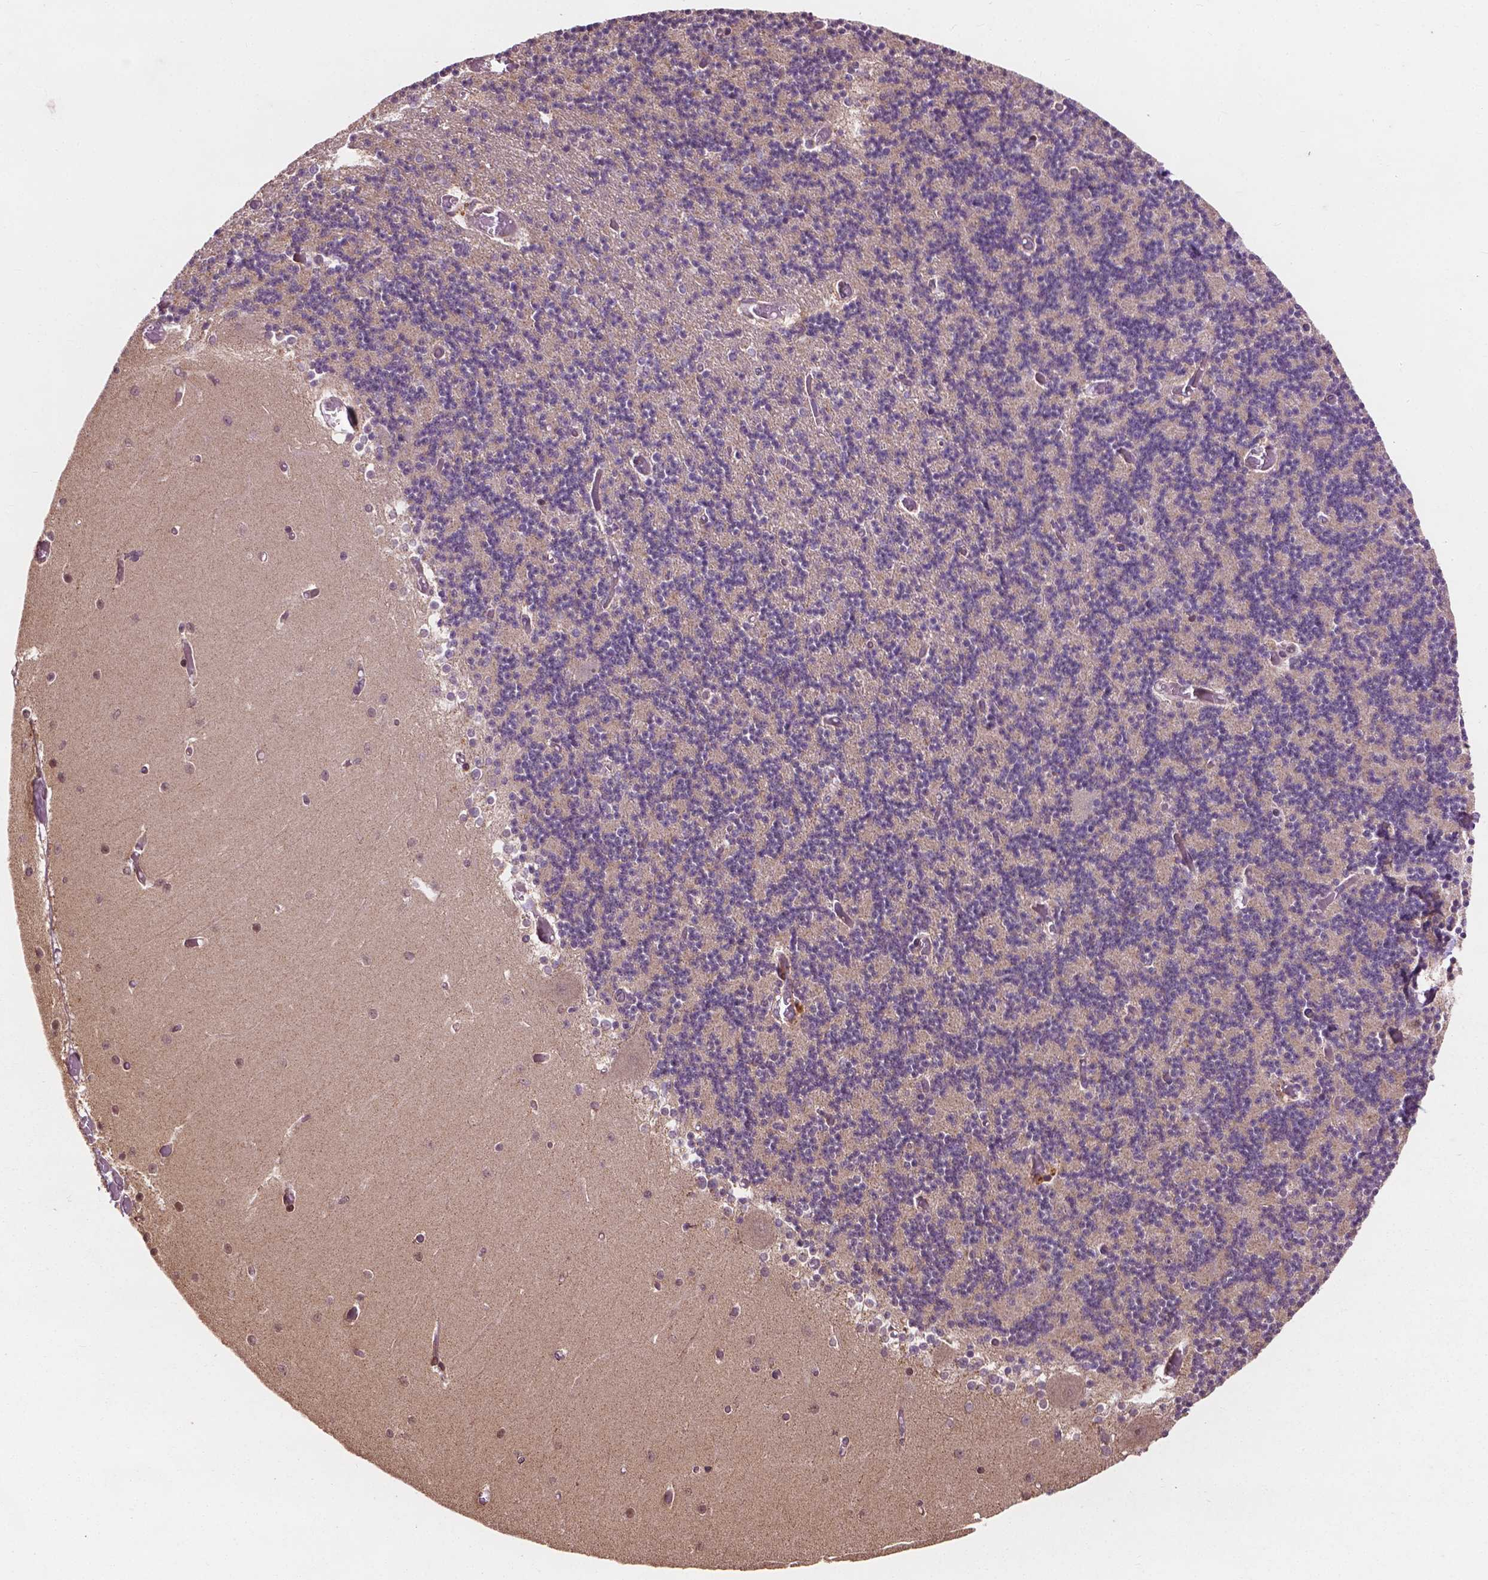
{"staining": {"intensity": "negative", "quantity": "none", "location": "none"}, "tissue": "cerebellum", "cell_type": "Cells in granular layer", "image_type": "normal", "snomed": [{"axis": "morphology", "description": "Normal tissue, NOS"}, {"axis": "topography", "description": "Cerebellum"}], "caption": "IHC of benign human cerebellum demonstrates no positivity in cells in granular layer.", "gene": "B3GALNT2", "patient": {"sex": "female", "age": 28}}